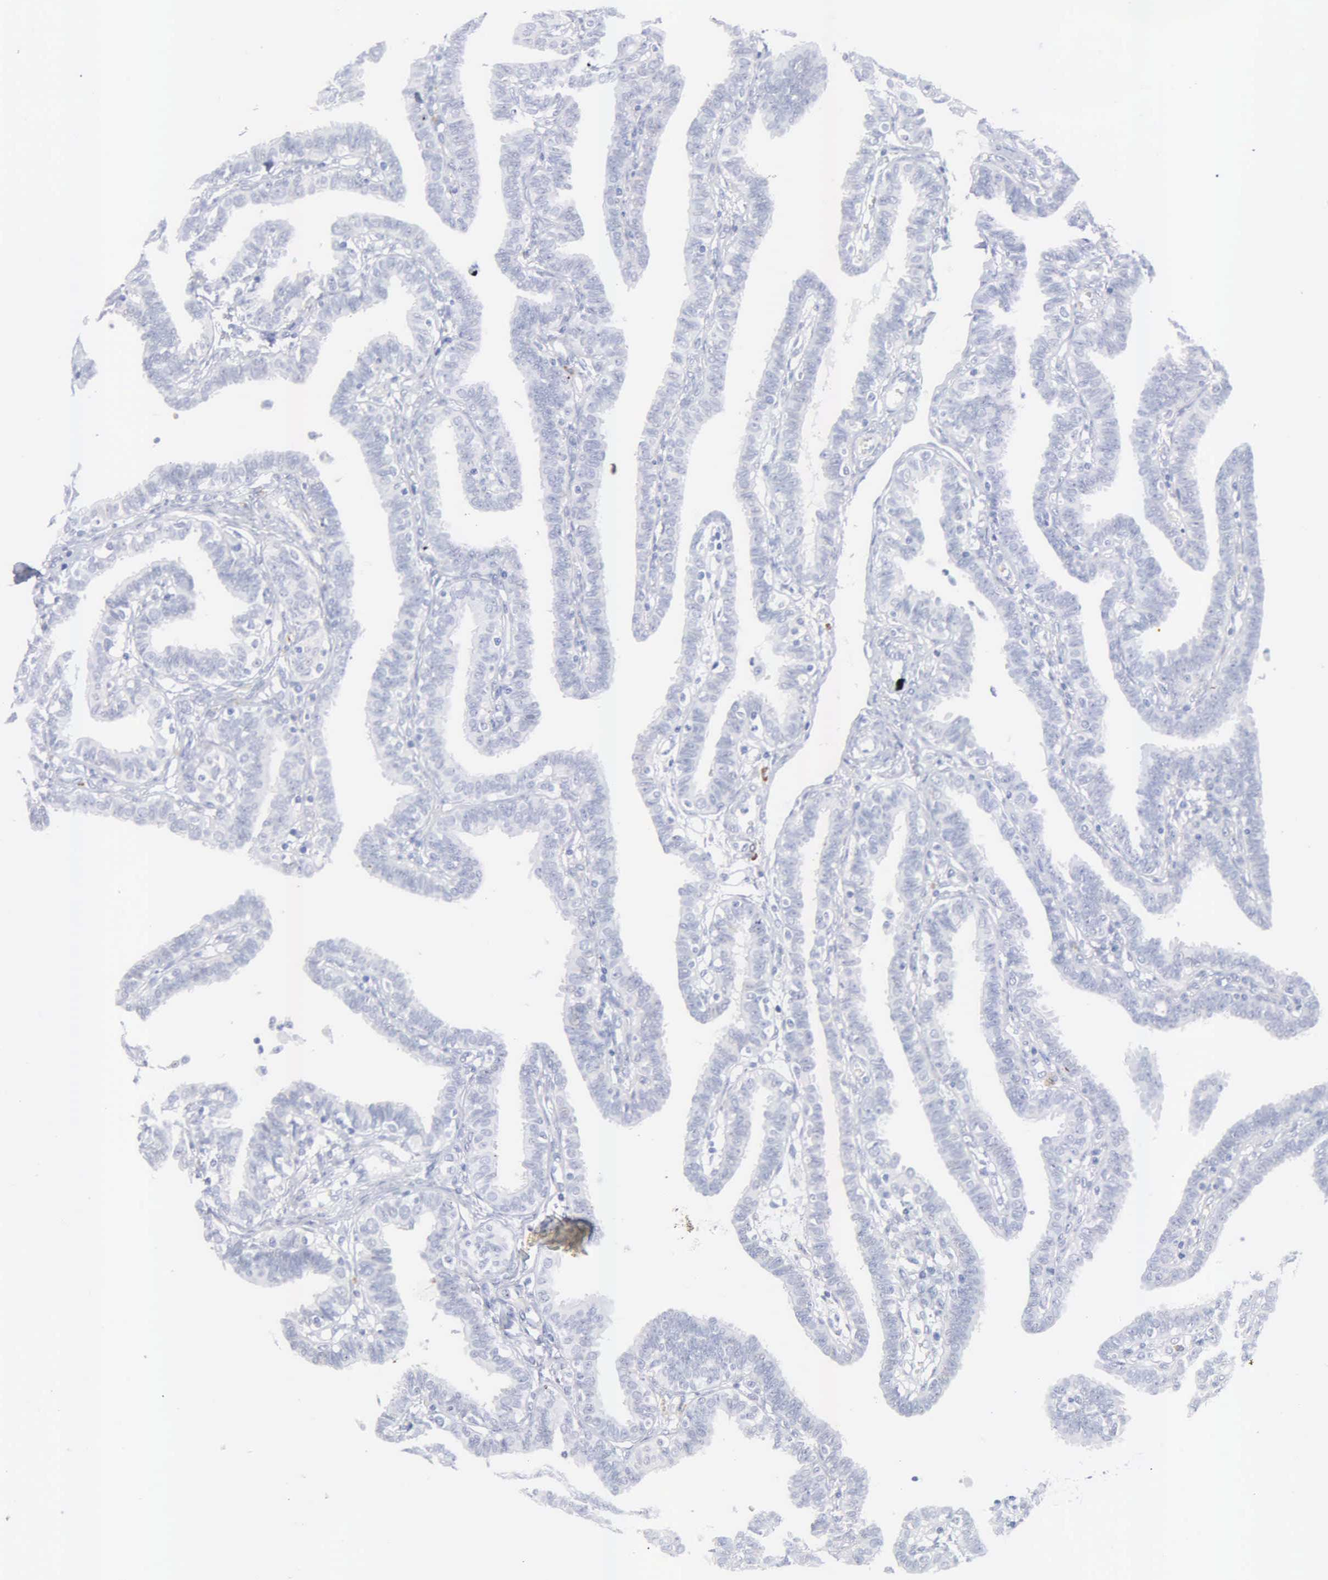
{"staining": {"intensity": "negative", "quantity": "none", "location": "none"}, "tissue": "fallopian tube", "cell_type": "Glandular cells", "image_type": "normal", "snomed": [{"axis": "morphology", "description": "Normal tissue, NOS"}, {"axis": "topography", "description": "Fallopian tube"}], "caption": "Immunohistochemistry (IHC) photomicrograph of benign fallopian tube: human fallopian tube stained with DAB reveals no significant protein staining in glandular cells. The staining is performed using DAB brown chromogen with nuclei counter-stained in using hematoxylin.", "gene": "ASPHD2", "patient": {"sex": "female", "age": 41}}